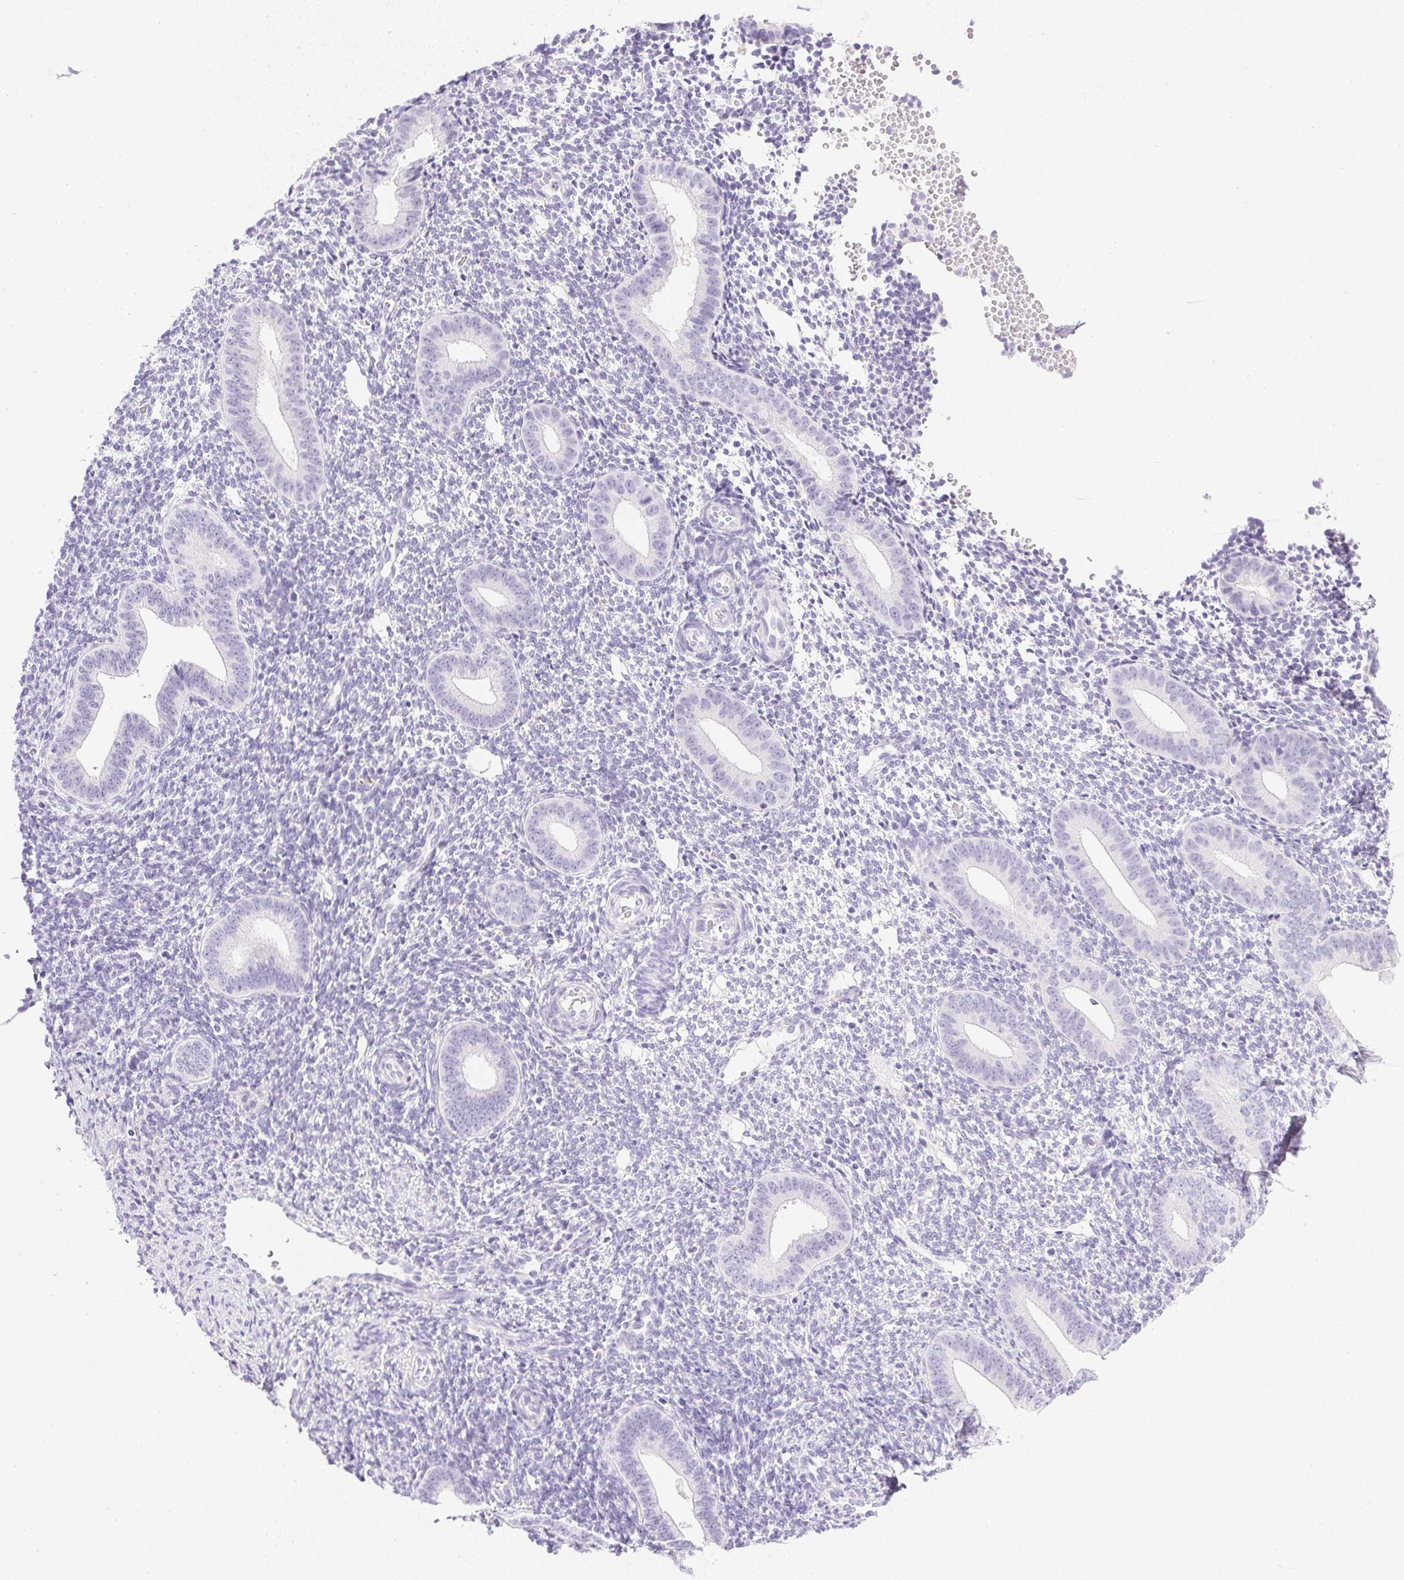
{"staining": {"intensity": "negative", "quantity": "none", "location": "none"}, "tissue": "endometrium", "cell_type": "Cells in endometrial stroma", "image_type": "normal", "snomed": [{"axis": "morphology", "description": "Normal tissue, NOS"}, {"axis": "topography", "description": "Endometrium"}], "caption": "Cells in endometrial stroma show no significant staining in benign endometrium. The staining was performed using DAB to visualize the protein expression in brown, while the nuclei were stained in blue with hematoxylin (Magnification: 20x).", "gene": "CPB1", "patient": {"sex": "female", "age": 40}}